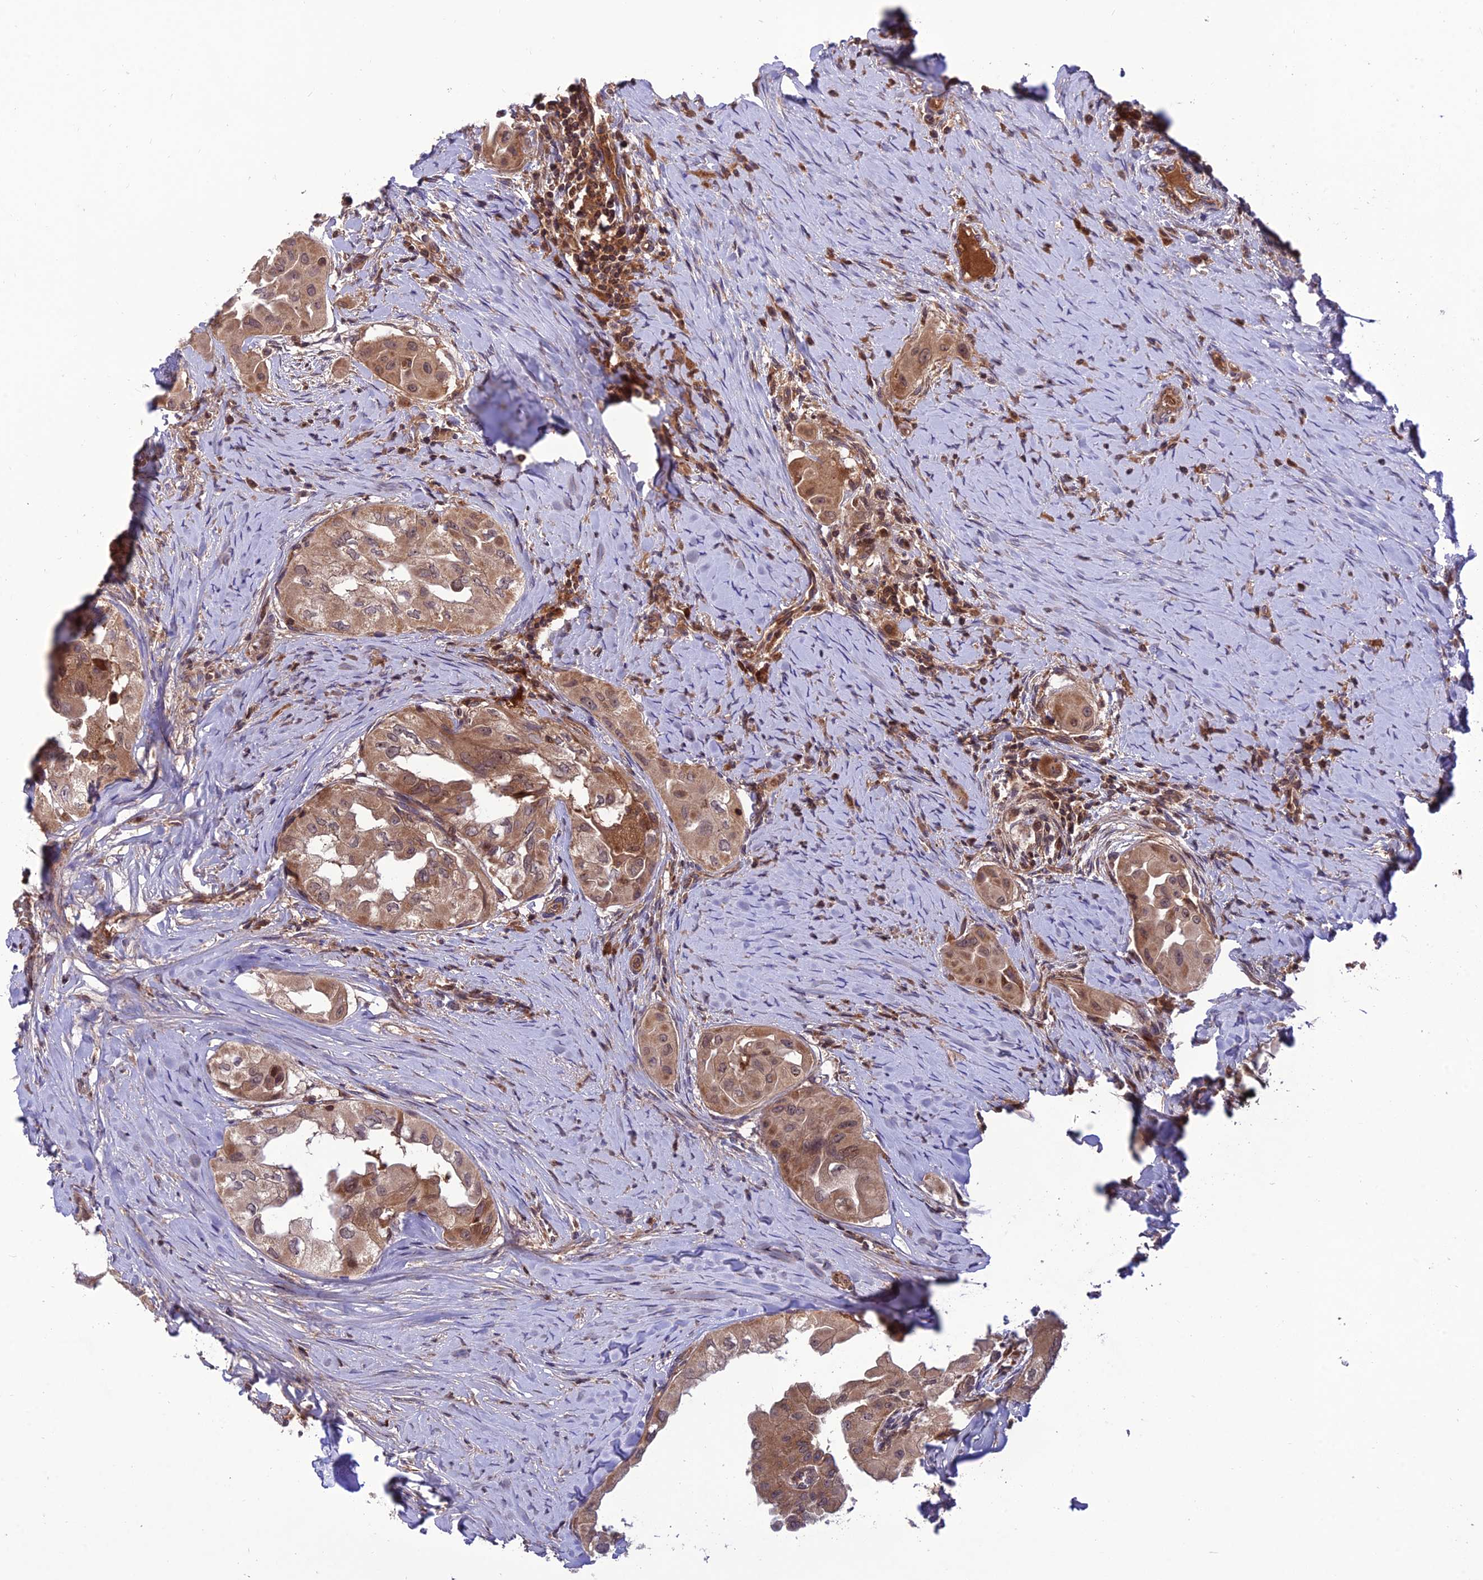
{"staining": {"intensity": "moderate", "quantity": ">75%", "location": "cytoplasmic/membranous"}, "tissue": "thyroid cancer", "cell_type": "Tumor cells", "image_type": "cancer", "snomed": [{"axis": "morphology", "description": "Papillary adenocarcinoma, NOS"}, {"axis": "topography", "description": "Thyroid gland"}], "caption": "Immunohistochemical staining of papillary adenocarcinoma (thyroid) displays medium levels of moderate cytoplasmic/membranous staining in about >75% of tumor cells.", "gene": "NDUFC1", "patient": {"sex": "female", "age": 59}}